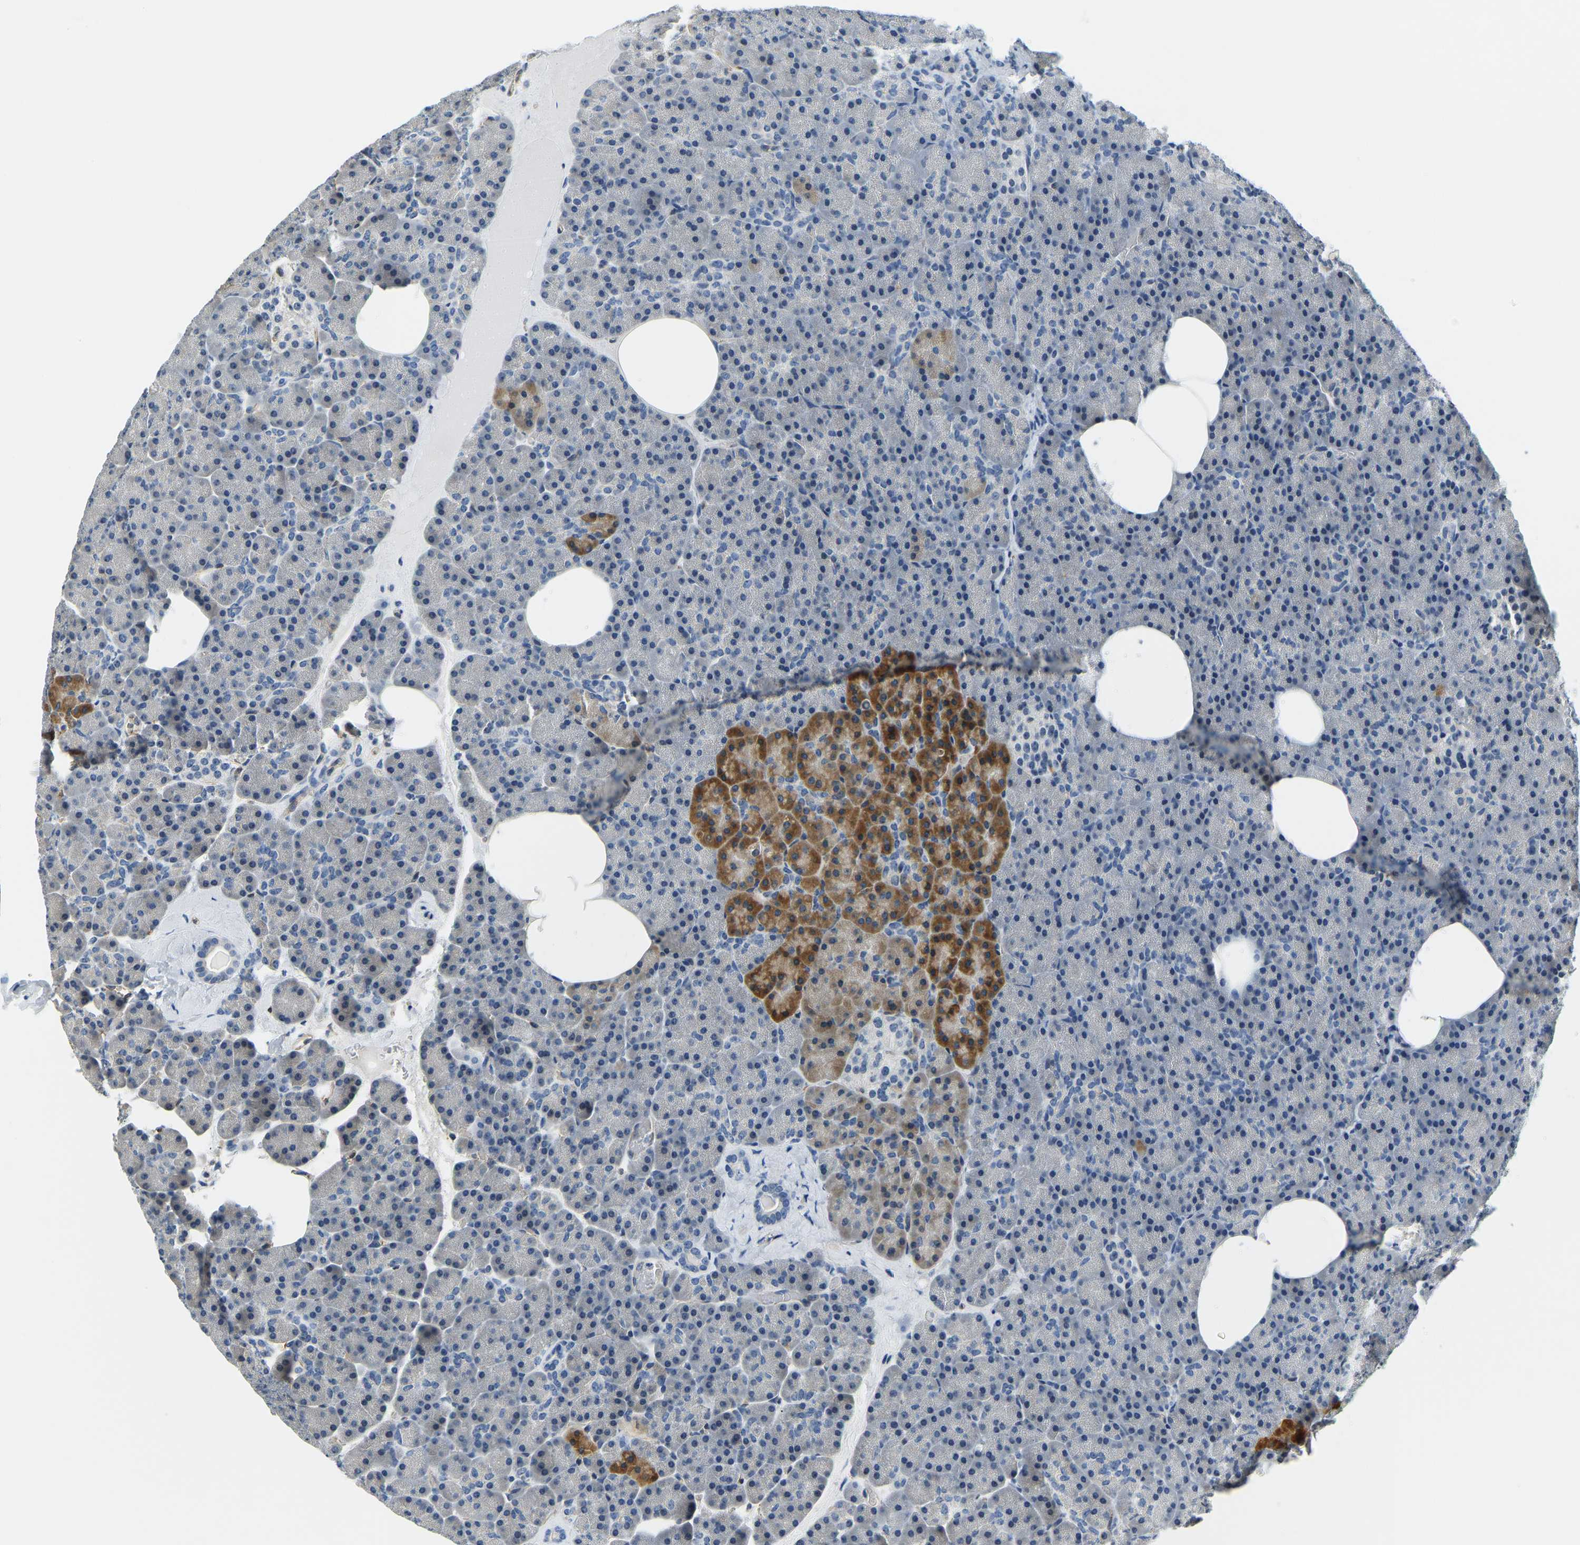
{"staining": {"intensity": "moderate", "quantity": "<25%", "location": "cytoplasmic/membranous,nuclear"}, "tissue": "pancreas", "cell_type": "Exocrine glandular cells", "image_type": "normal", "snomed": [{"axis": "morphology", "description": "Normal tissue, NOS"}, {"axis": "morphology", "description": "Carcinoid, malignant, NOS"}, {"axis": "topography", "description": "Pancreas"}], "caption": "This photomicrograph displays immunohistochemistry (IHC) staining of unremarkable pancreas, with low moderate cytoplasmic/membranous,nuclear staining in about <25% of exocrine glandular cells.", "gene": "RRP1", "patient": {"sex": "female", "age": 35}}